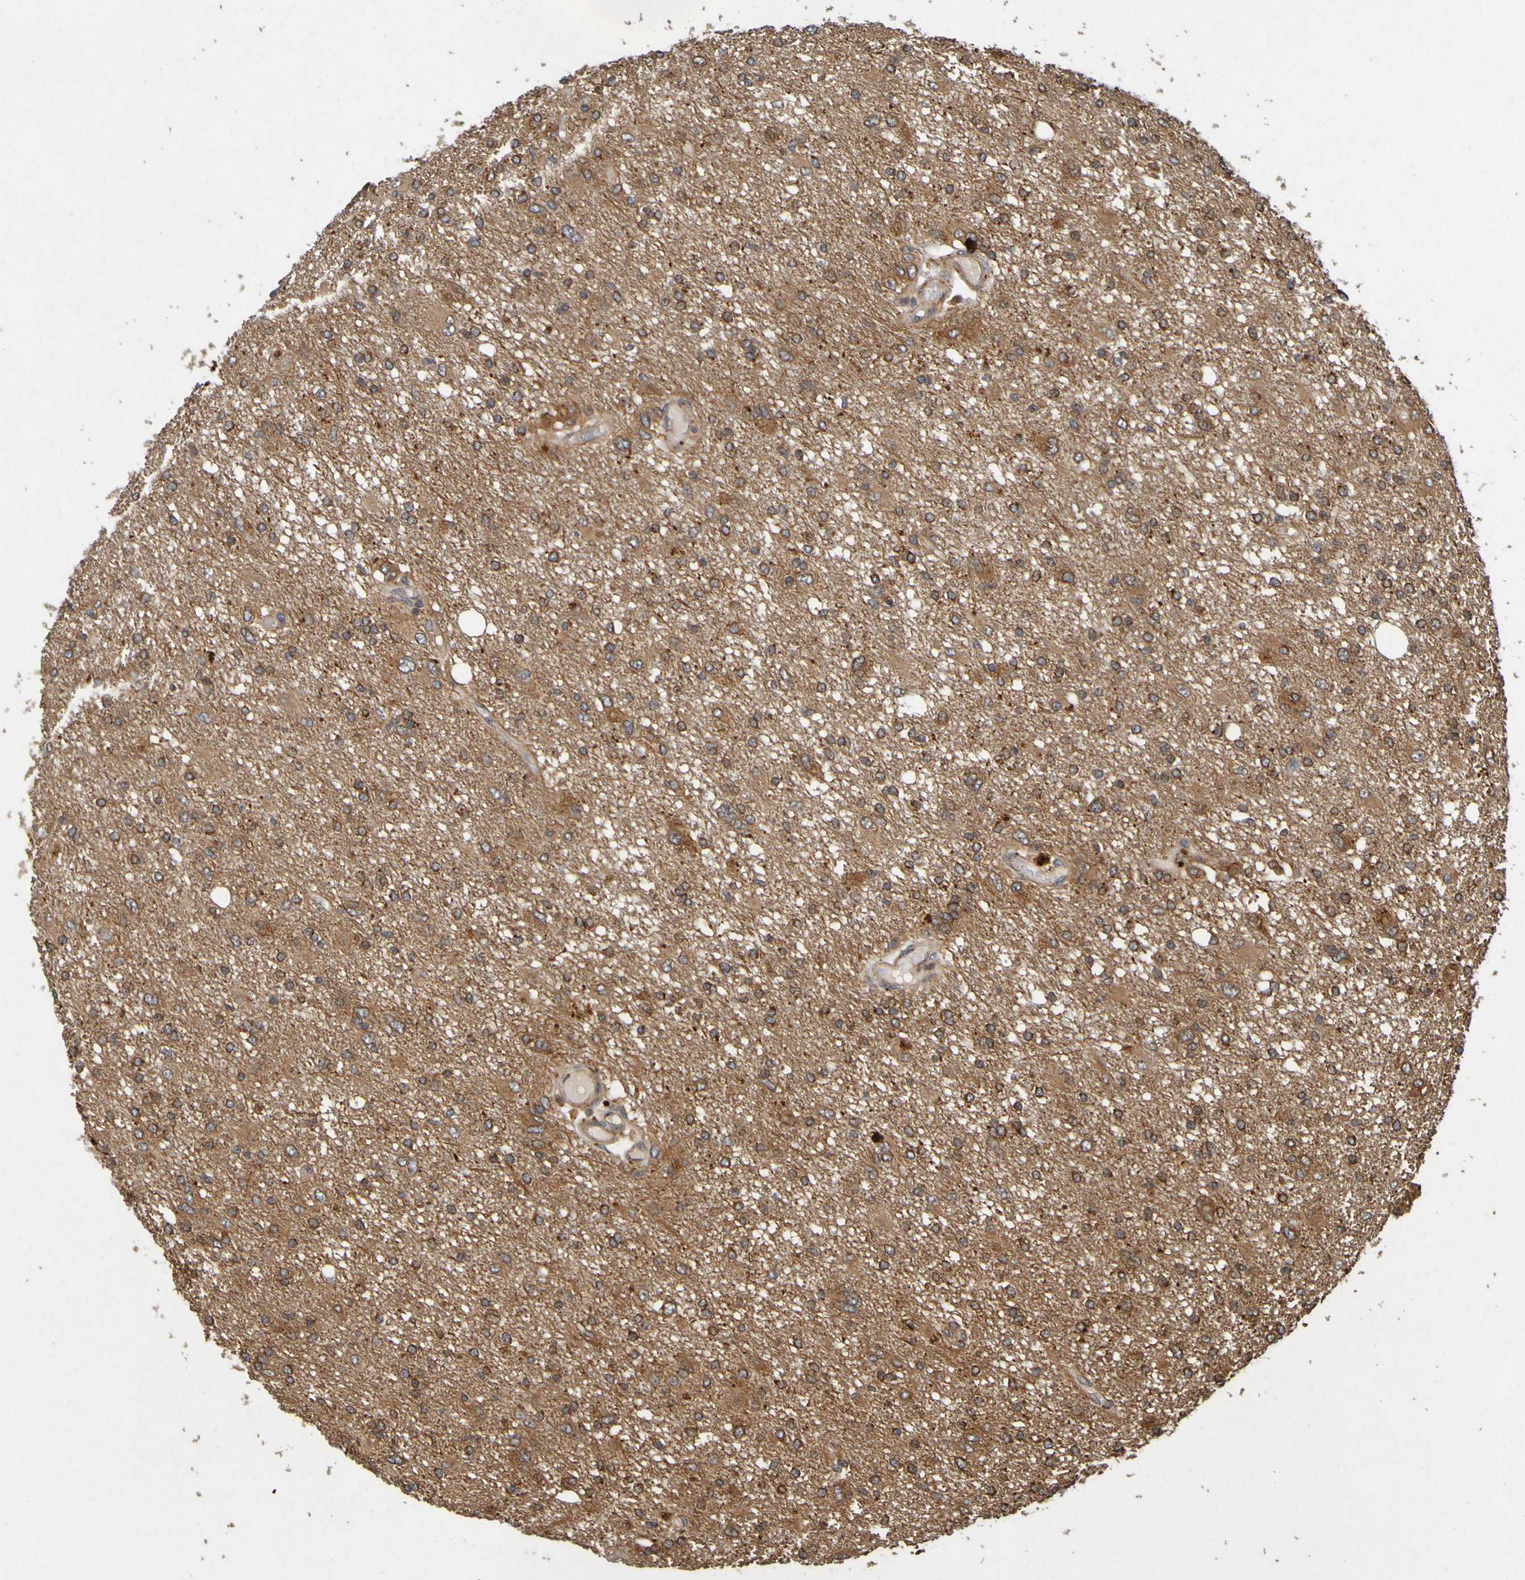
{"staining": {"intensity": "strong", "quantity": ">75%", "location": "cytoplasmic/membranous"}, "tissue": "glioma", "cell_type": "Tumor cells", "image_type": "cancer", "snomed": [{"axis": "morphology", "description": "Glioma, malignant, High grade"}, {"axis": "topography", "description": "Brain"}], "caption": "IHC staining of malignant glioma (high-grade), which exhibits high levels of strong cytoplasmic/membranous positivity in approximately >75% of tumor cells indicating strong cytoplasmic/membranous protein staining. The staining was performed using DAB (3,3'-diaminobenzidine) (brown) for protein detection and nuclei were counterstained in hematoxylin (blue).", "gene": "OCRL", "patient": {"sex": "female", "age": 59}}